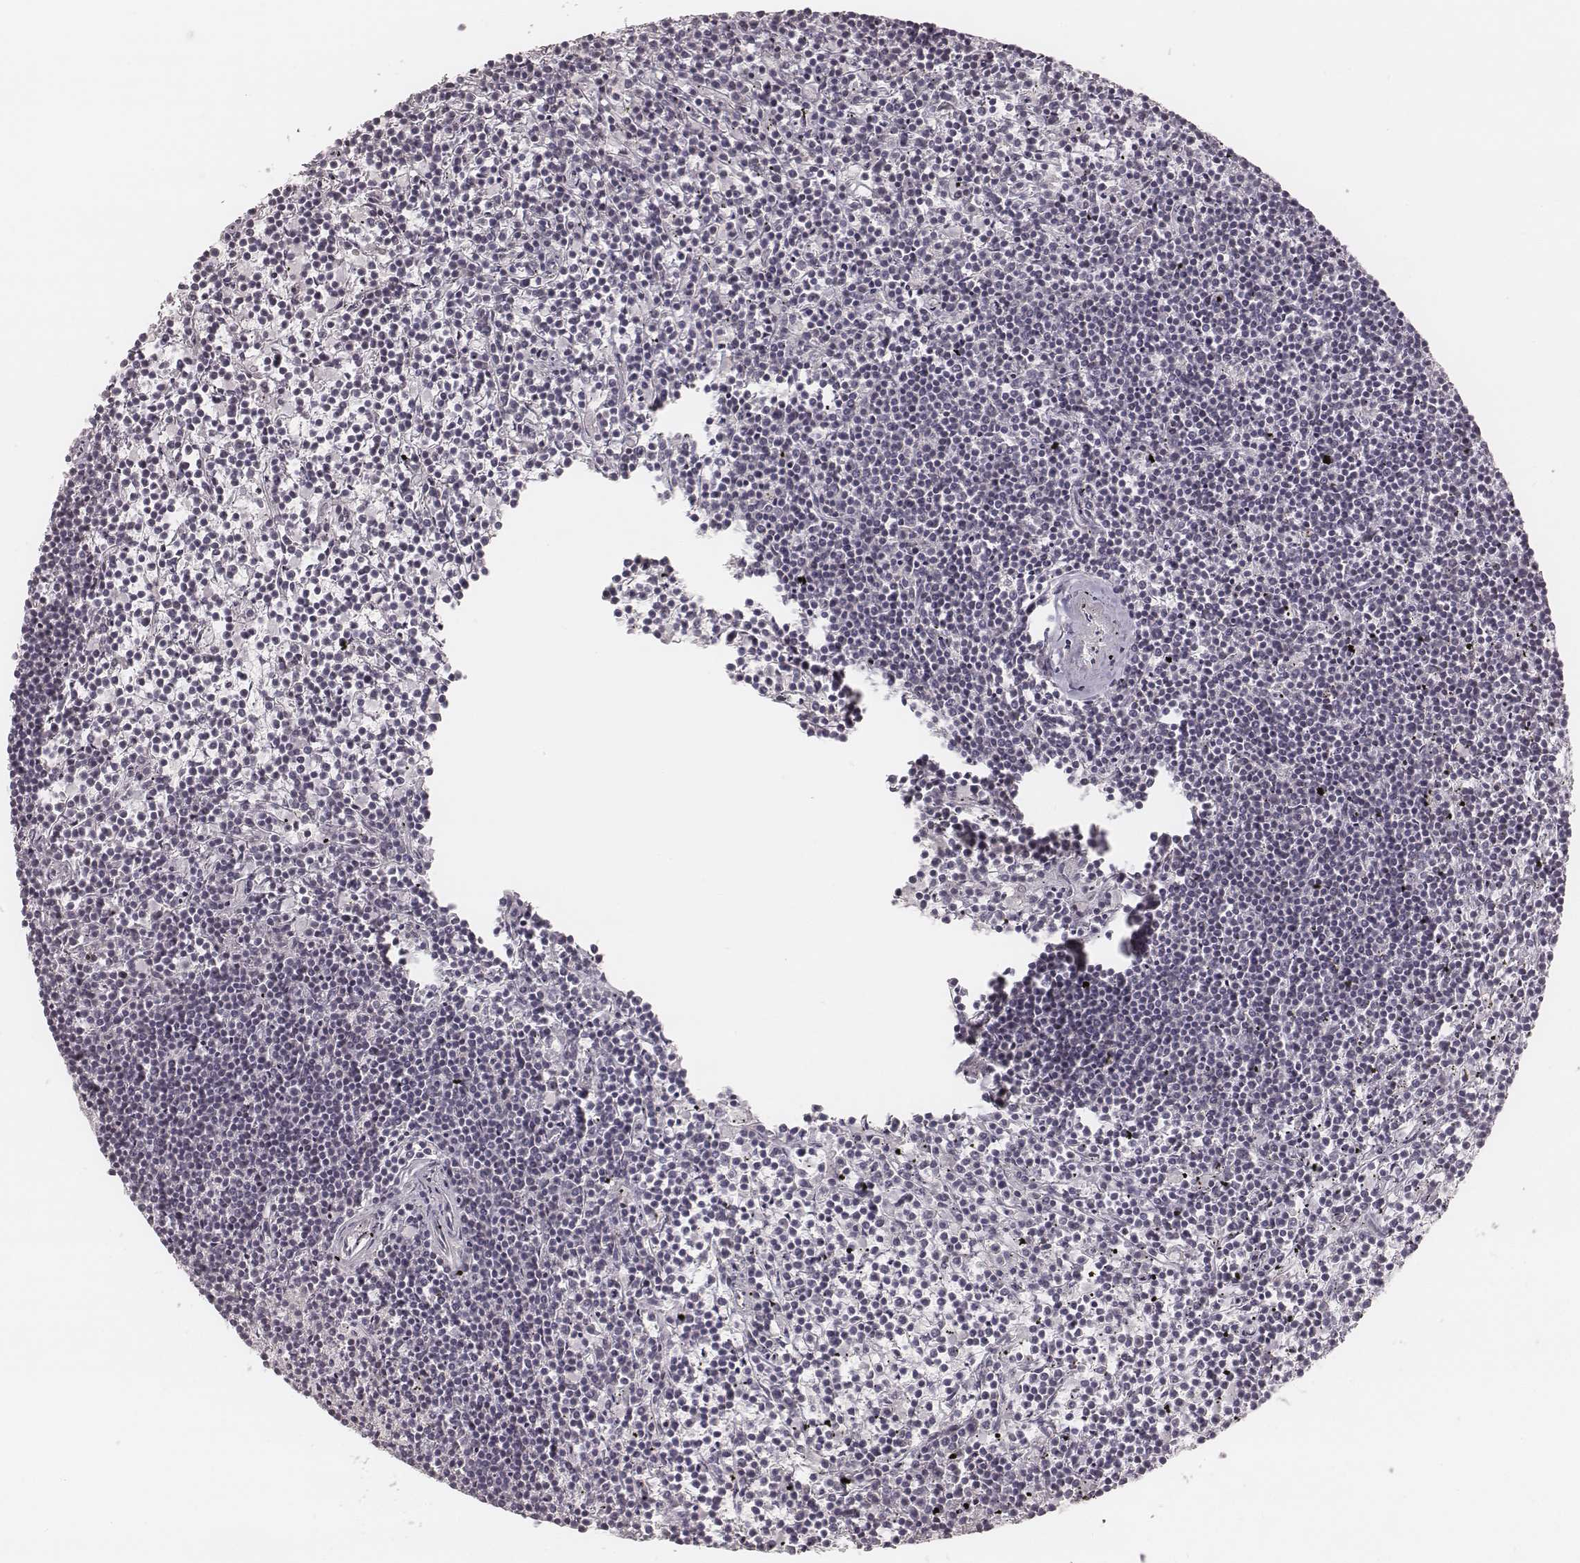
{"staining": {"intensity": "negative", "quantity": "none", "location": "none"}, "tissue": "lymphoma", "cell_type": "Tumor cells", "image_type": "cancer", "snomed": [{"axis": "morphology", "description": "Malignant lymphoma, non-Hodgkin's type, Low grade"}, {"axis": "topography", "description": "Spleen"}], "caption": "Tumor cells show no significant protein positivity in lymphoma.", "gene": "ACACB", "patient": {"sex": "female", "age": 19}}